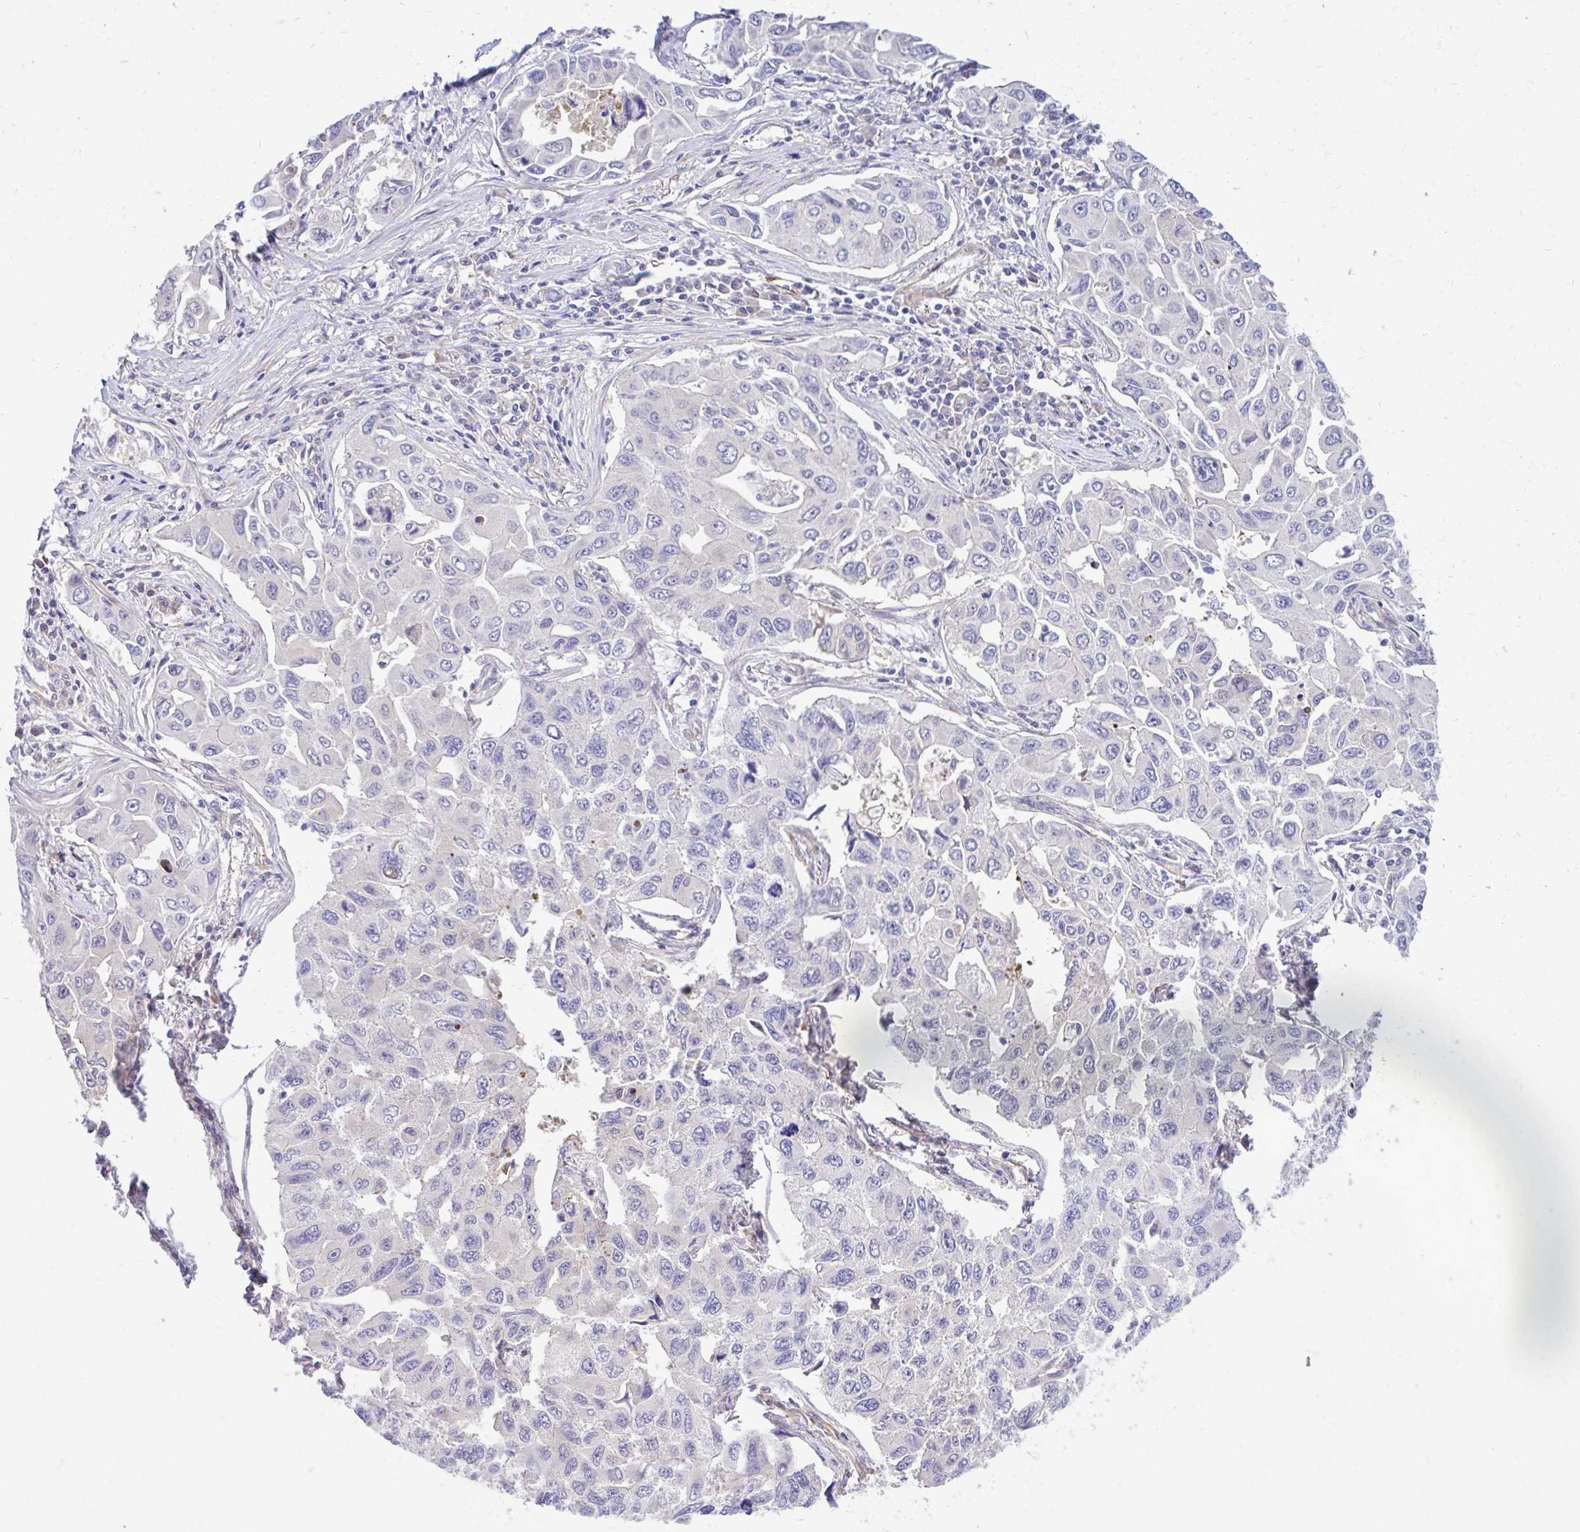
{"staining": {"intensity": "negative", "quantity": "none", "location": "none"}, "tissue": "lung cancer", "cell_type": "Tumor cells", "image_type": "cancer", "snomed": [{"axis": "morphology", "description": "Adenocarcinoma, NOS"}, {"axis": "topography", "description": "Lung"}], "caption": "The photomicrograph shows no significant staining in tumor cells of lung cancer (adenocarcinoma).", "gene": "ESPNL", "patient": {"sex": "male", "age": 64}}